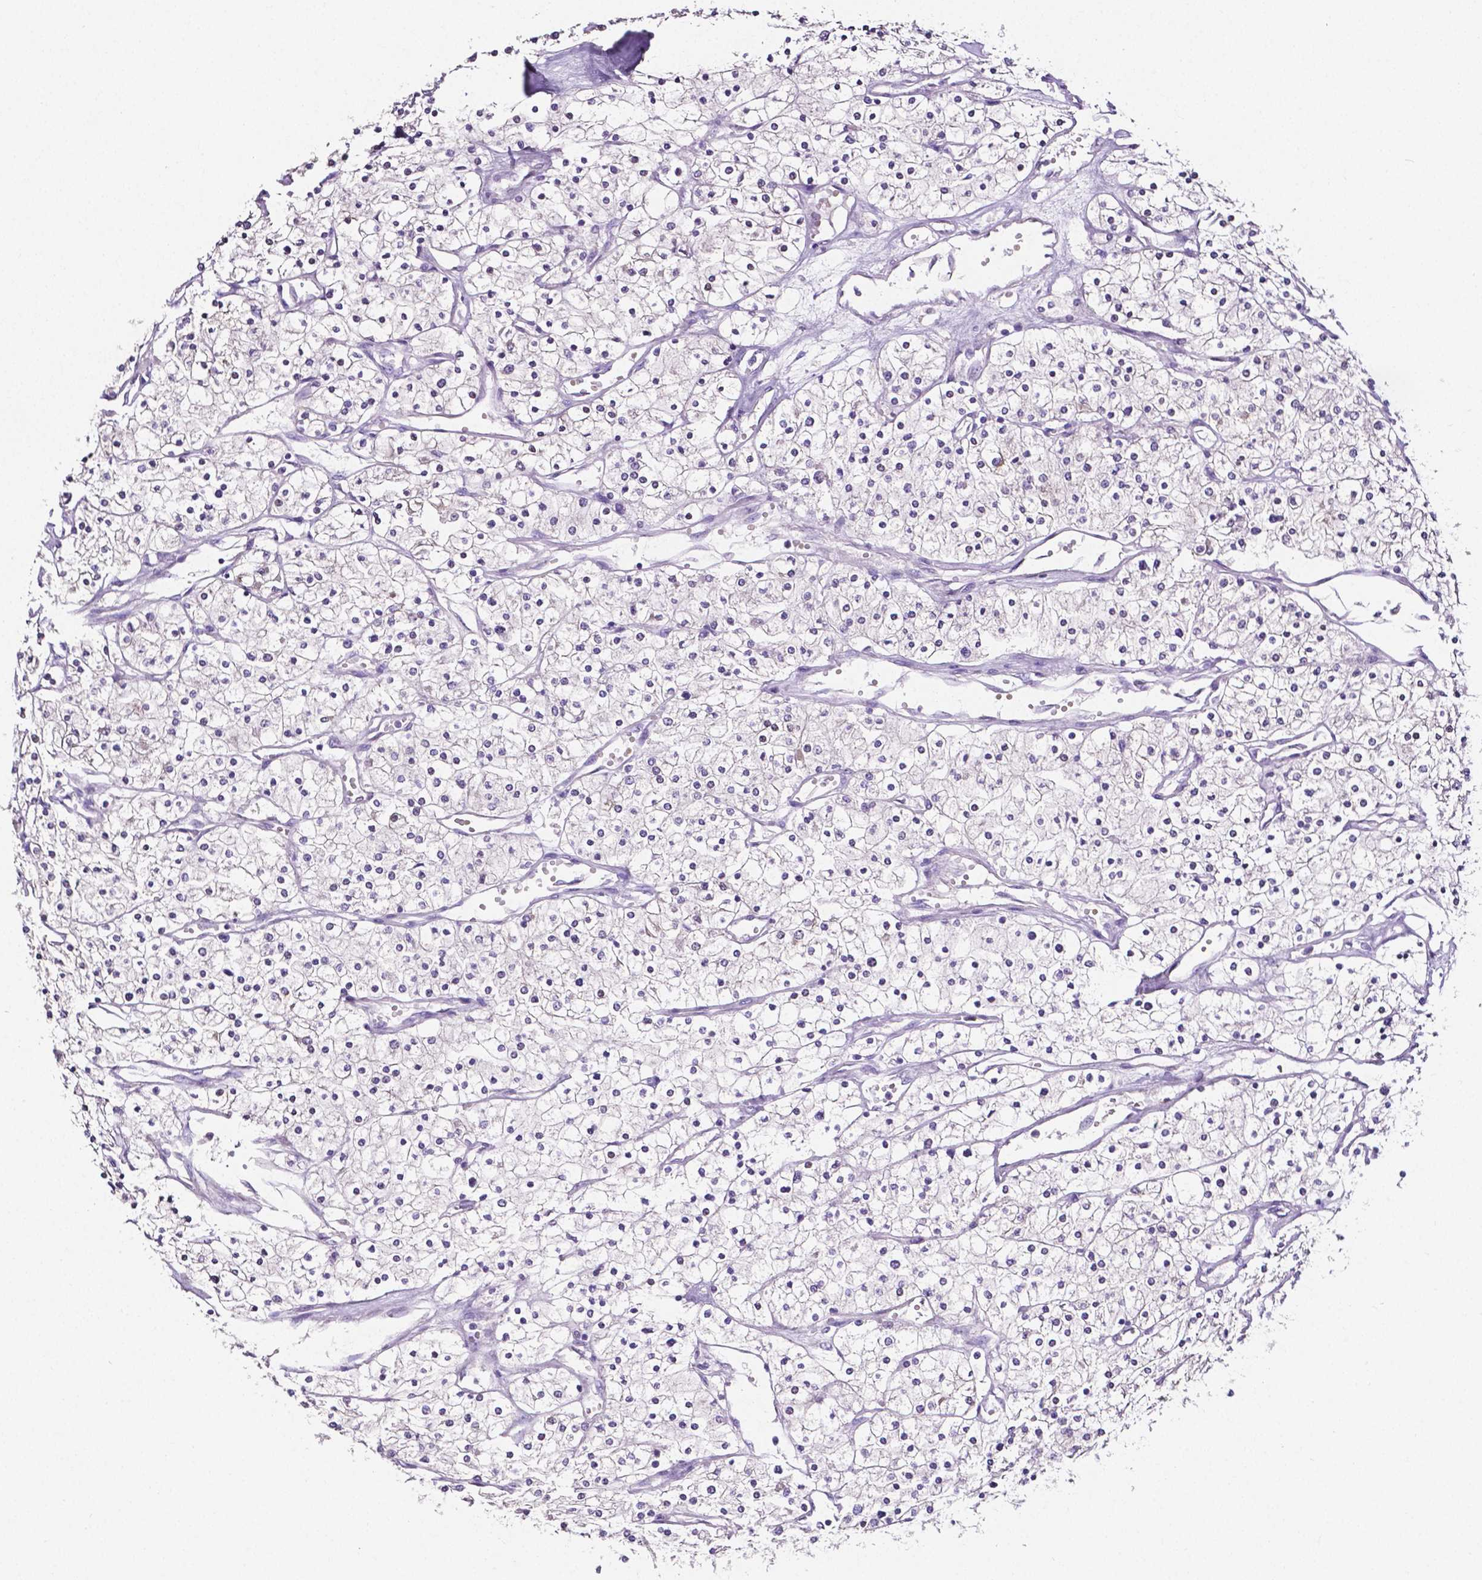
{"staining": {"intensity": "negative", "quantity": "none", "location": "none"}, "tissue": "renal cancer", "cell_type": "Tumor cells", "image_type": "cancer", "snomed": [{"axis": "morphology", "description": "Adenocarcinoma, NOS"}, {"axis": "topography", "description": "Kidney"}], "caption": "The histopathology image reveals no significant staining in tumor cells of adenocarcinoma (renal). Brightfield microscopy of immunohistochemistry (IHC) stained with DAB (3,3'-diaminobenzidine) (brown) and hematoxylin (blue), captured at high magnification.", "gene": "SLC22A2", "patient": {"sex": "male", "age": 80}}